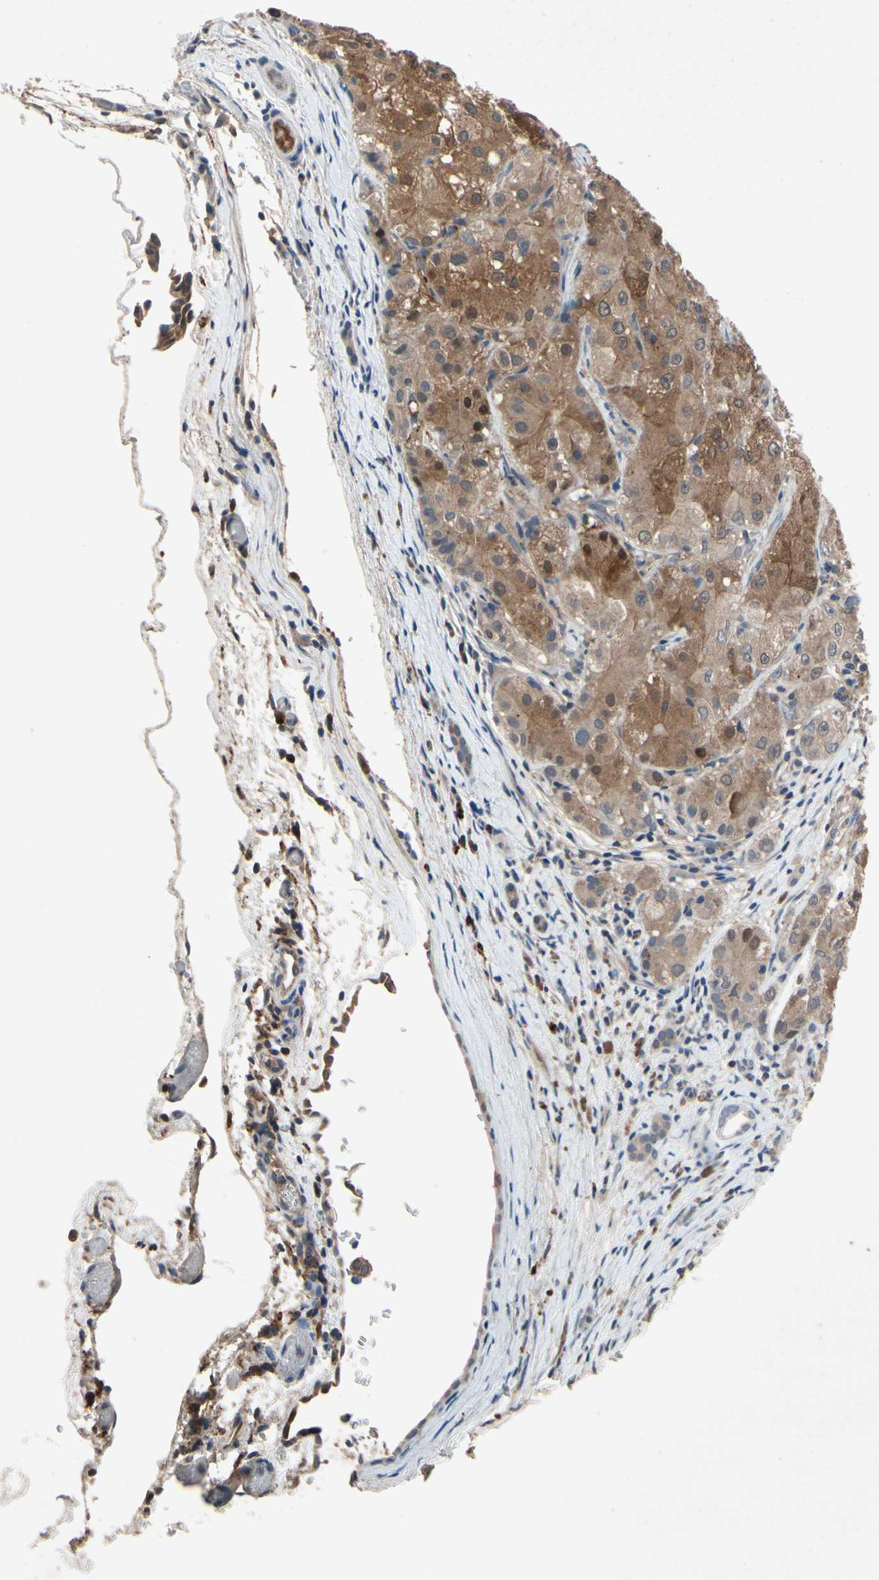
{"staining": {"intensity": "moderate", "quantity": ">75%", "location": "cytoplasmic/membranous"}, "tissue": "liver cancer", "cell_type": "Tumor cells", "image_type": "cancer", "snomed": [{"axis": "morphology", "description": "Carcinoma, Hepatocellular, NOS"}, {"axis": "topography", "description": "Liver"}], "caption": "Liver hepatocellular carcinoma was stained to show a protein in brown. There is medium levels of moderate cytoplasmic/membranous positivity in approximately >75% of tumor cells. The protein is stained brown, and the nuclei are stained in blue (DAB (3,3'-diaminobenzidine) IHC with brightfield microscopy, high magnification).", "gene": "IL1RL1", "patient": {"sex": "male", "age": 80}}